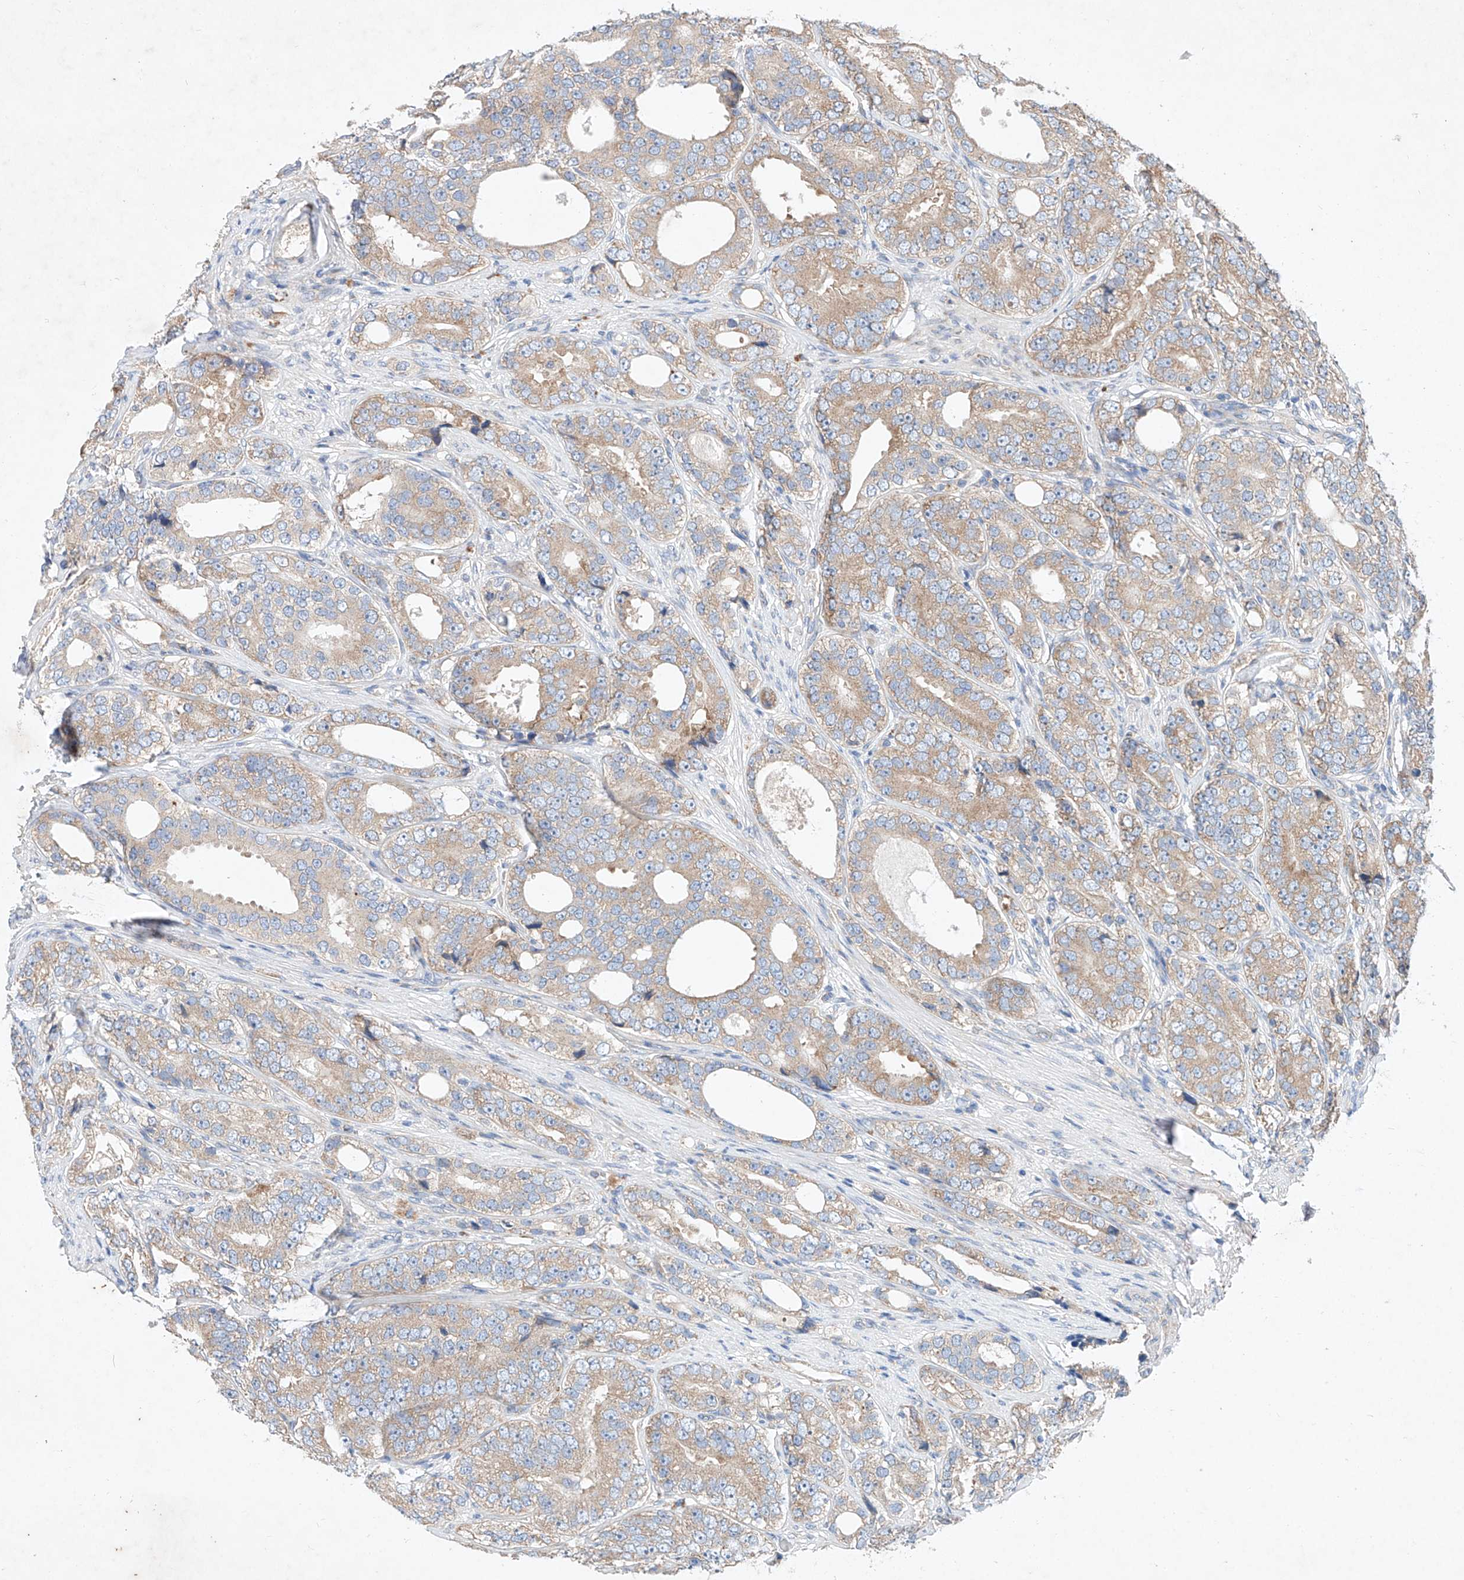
{"staining": {"intensity": "weak", "quantity": ">75%", "location": "cytoplasmic/membranous"}, "tissue": "prostate cancer", "cell_type": "Tumor cells", "image_type": "cancer", "snomed": [{"axis": "morphology", "description": "Adenocarcinoma, High grade"}, {"axis": "topography", "description": "Prostate"}], "caption": "A histopathology image of prostate adenocarcinoma (high-grade) stained for a protein reveals weak cytoplasmic/membranous brown staining in tumor cells.", "gene": "FASTK", "patient": {"sex": "male", "age": 56}}